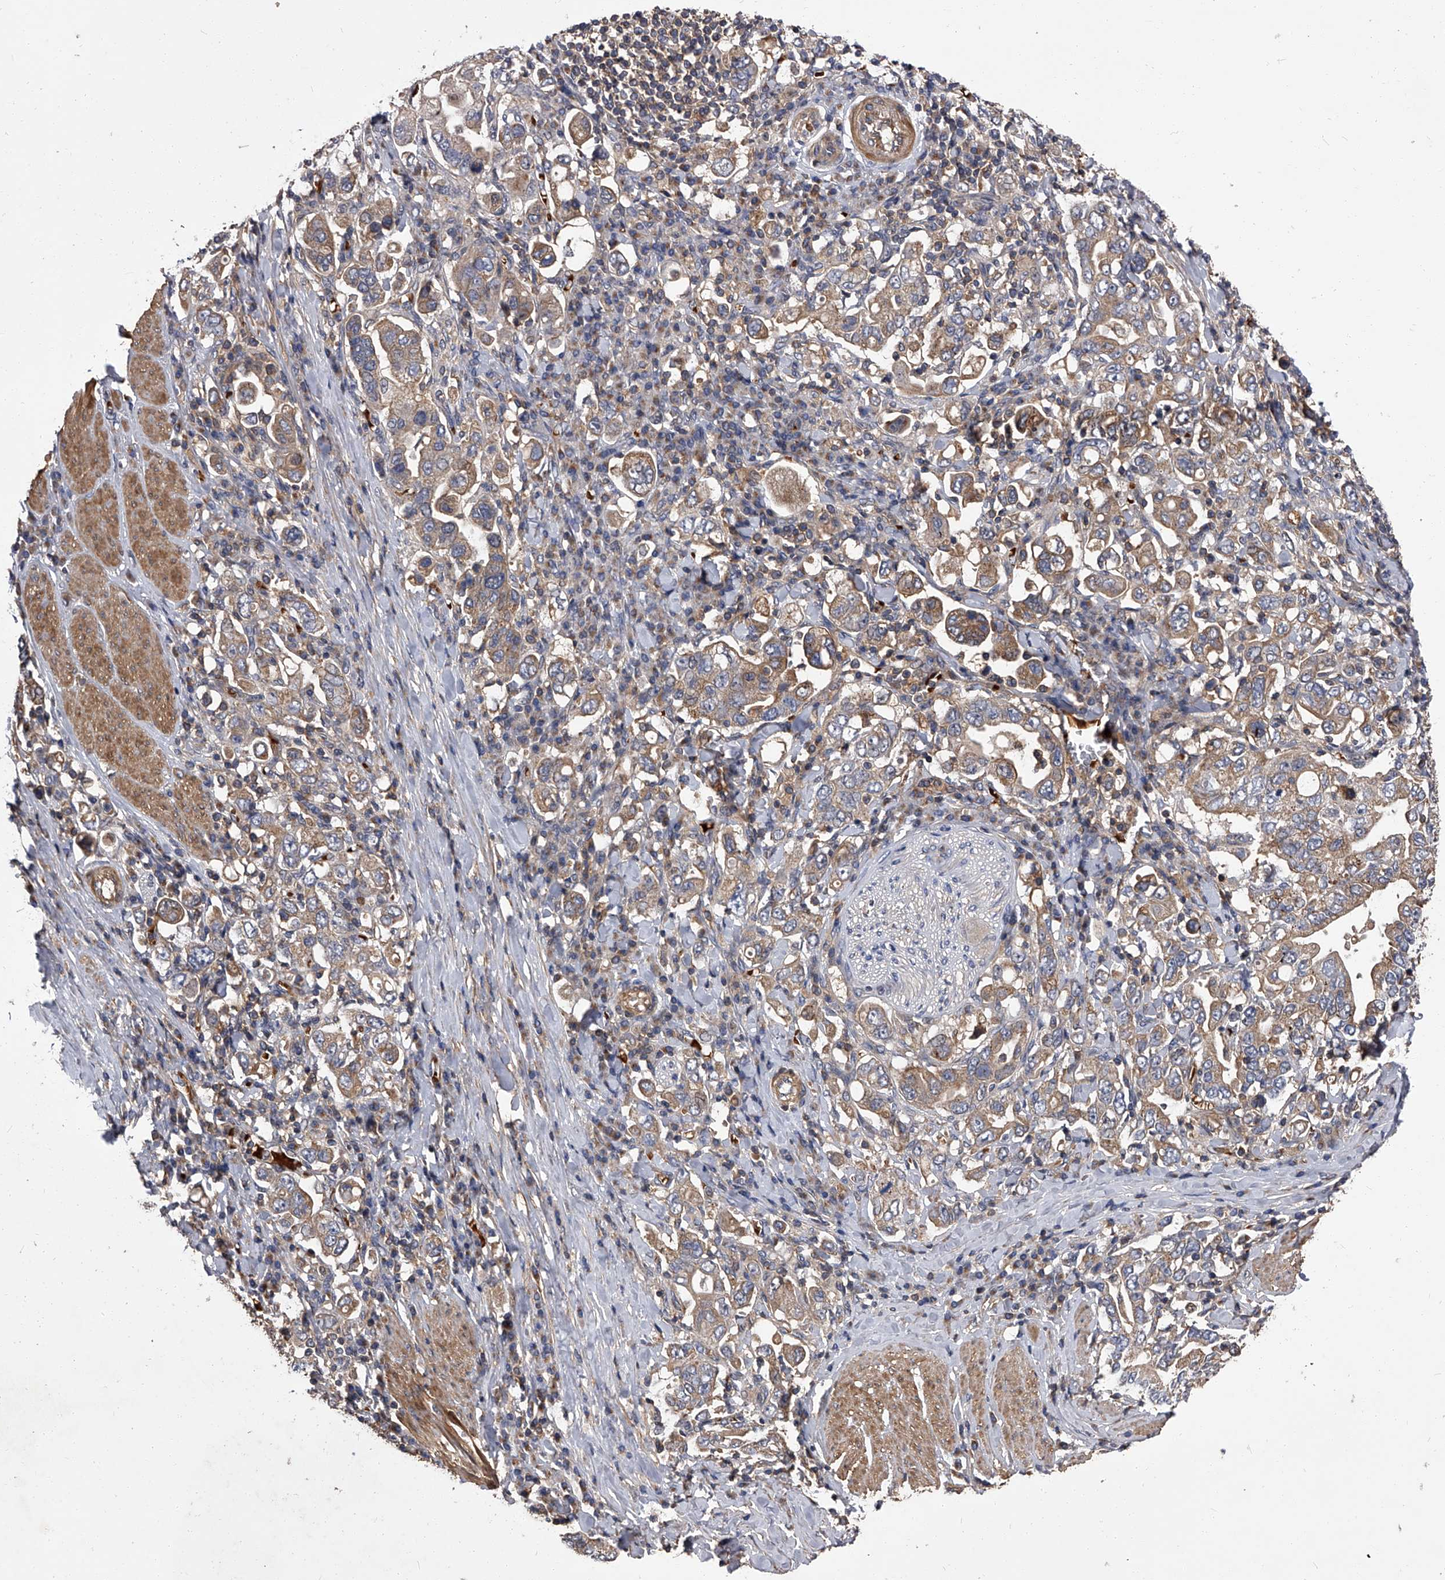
{"staining": {"intensity": "moderate", "quantity": ">75%", "location": "cytoplasmic/membranous"}, "tissue": "stomach cancer", "cell_type": "Tumor cells", "image_type": "cancer", "snomed": [{"axis": "morphology", "description": "Adenocarcinoma, NOS"}, {"axis": "topography", "description": "Stomach, upper"}], "caption": "Stomach cancer (adenocarcinoma) stained with immunohistochemistry (IHC) displays moderate cytoplasmic/membranous staining in approximately >75% of tumor cells.", "gene": "STK36", "patient": {"sex": "male", "age": 62}}